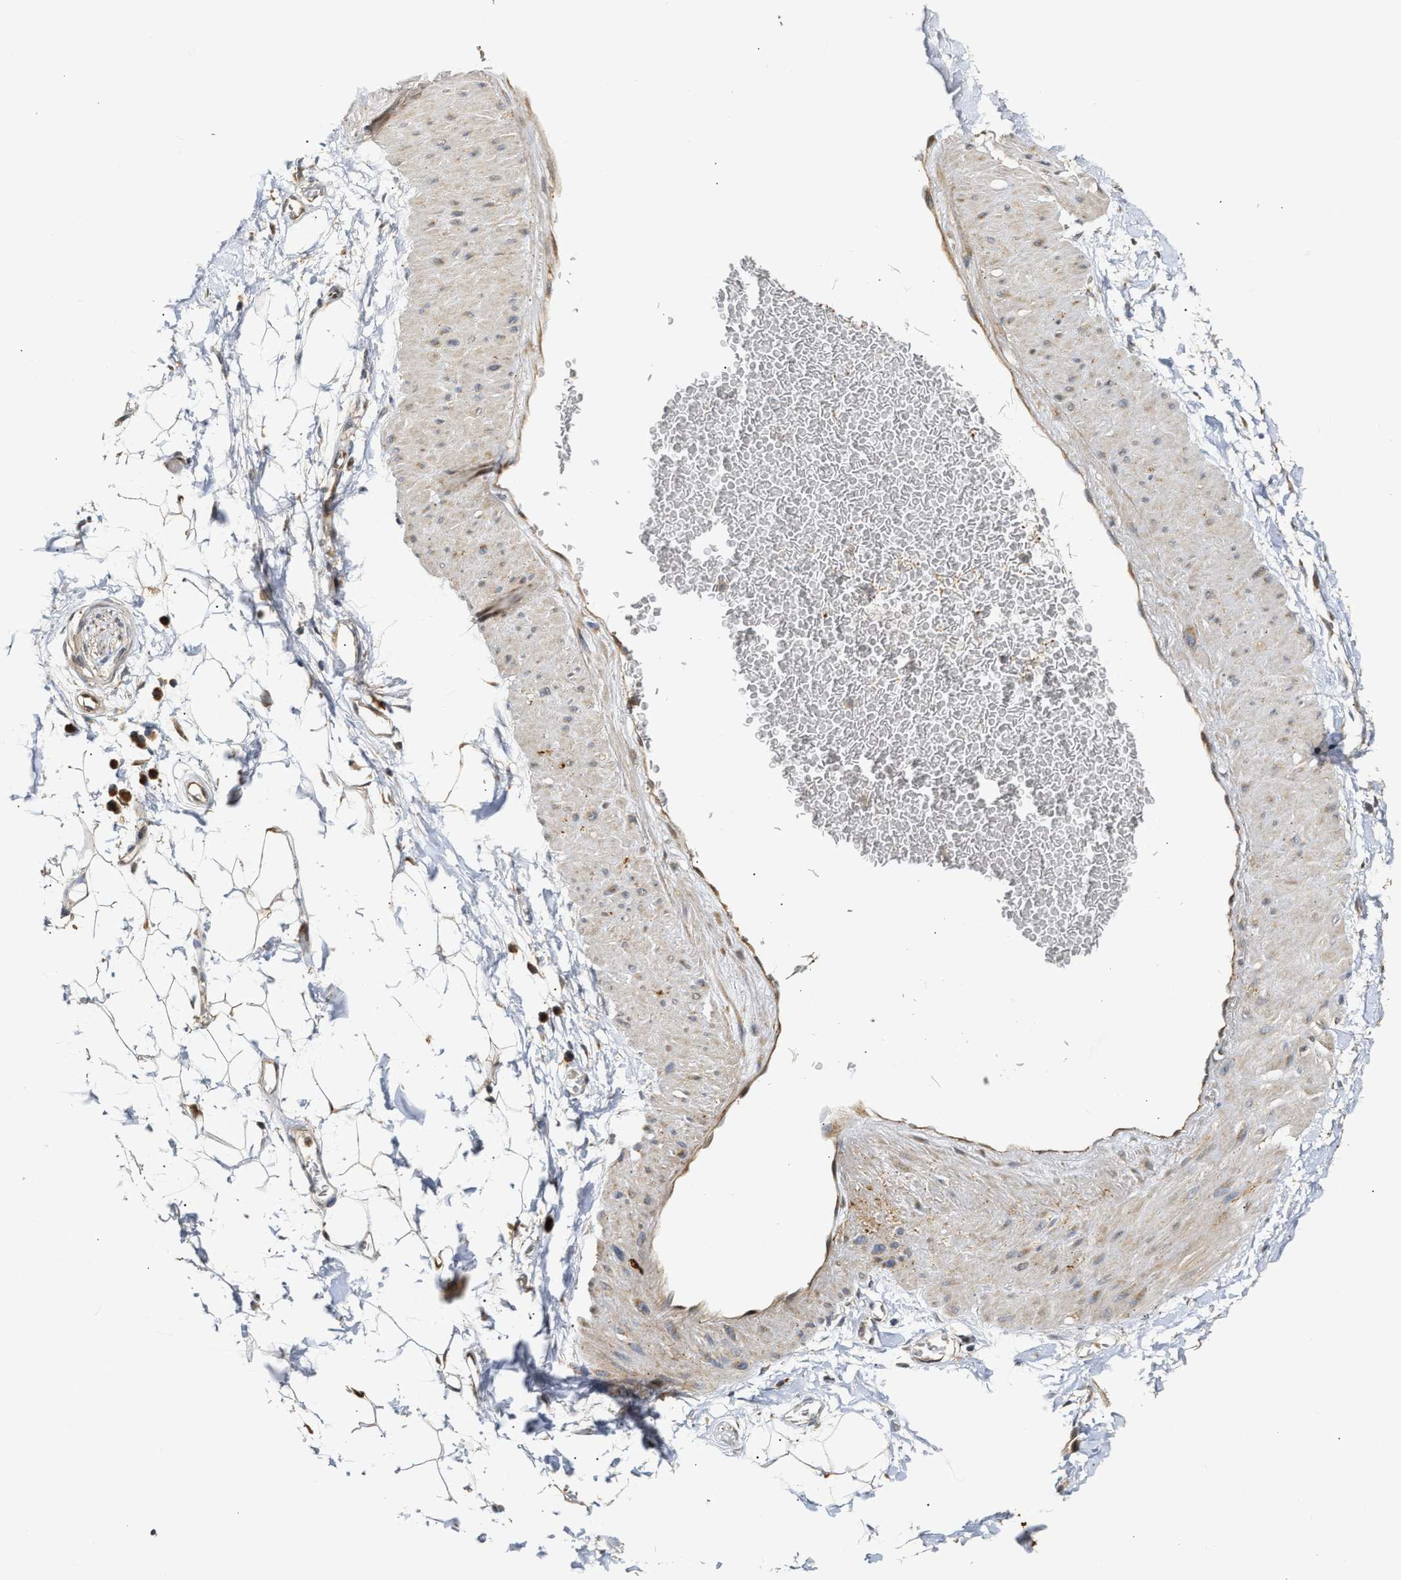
{"staining": {"intensity": "moderate", "quantity": ">75%", "location": "cytoplasmic/membranous"}, "tissue": "adipose tissue", "cell_type": "Adipocytes", "image_type": "normal", "snomed": [{"axis": "morphology", "description": "Normal tissue, NOS"}, {"axis": "topography", "description": "Soft tissue"}], "caption": "Adipocytes exhibit moderate cytoplasmic/membranous positivity in about >75% of cells in unremarkable adipose tissue. The protein of interest is stained brown, and the nuclei are stained in blue (DAB (3,3'-diaminobenzidine) IHC with brightfield microscopy, high magnification).", "gene": "EXTL2", "patient": {"sex": "male", "age": 72}}